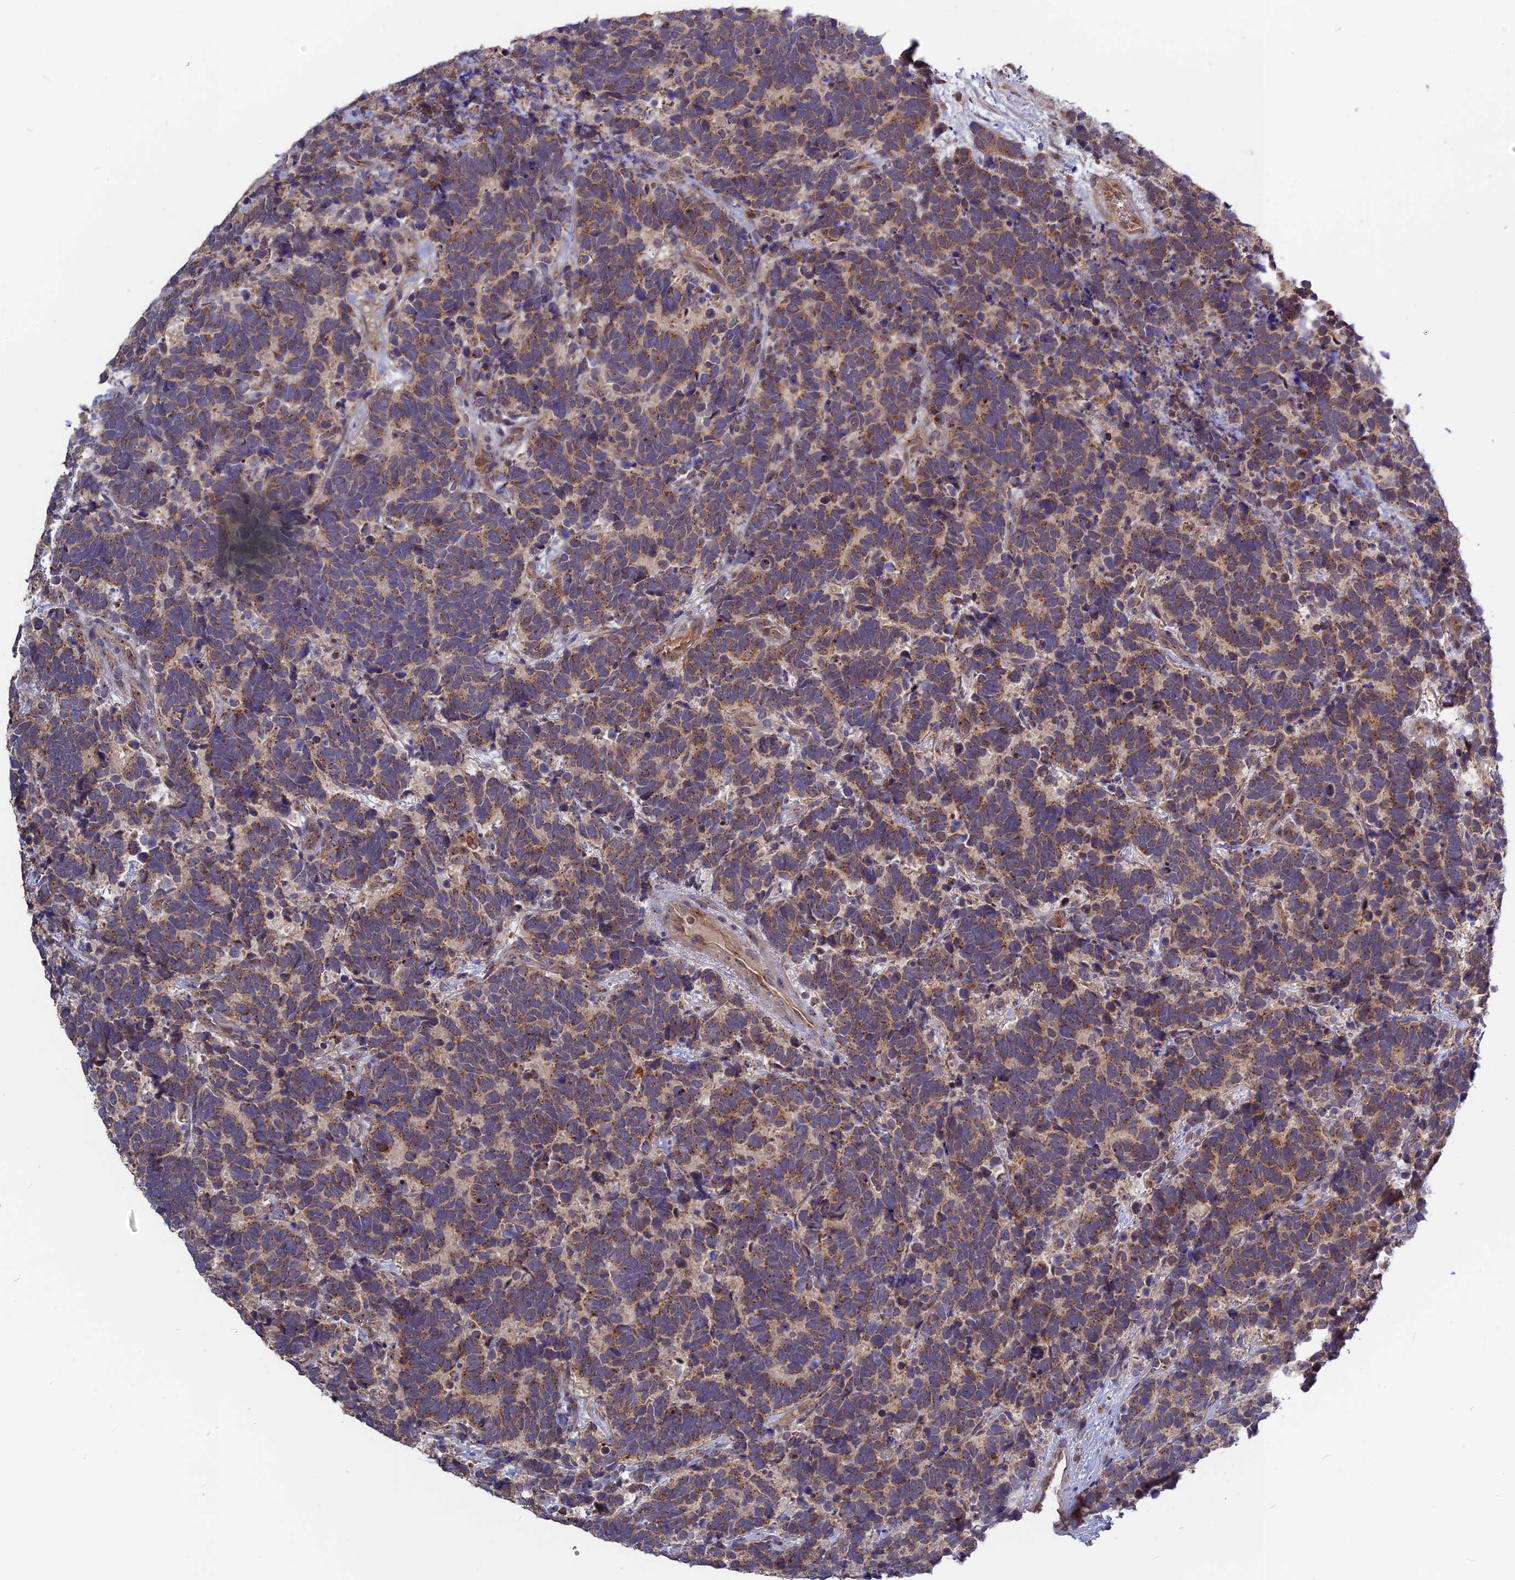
{"staining": {"intensity": "weak", "quantity": "25%-75%", "location": "cytoplasmic/membranous"}, "tissue": "carcinoid", "cell_type": "Tumor cells", "image_type": "cancer", "snomed": [{"axis": "morphology", "description": "Carcinoma, NOS"}, {"axis": "morphology", "description": "Carcinoid, malignant, NOS"}, {"axis": "topography", "description": "Urinary bladder"}], "caption": "High-power microscopy captured an immunohistochemistry (IHC) micrograph of carcinoma, revealing weak cytoplasmic/membranous positivity in approximately 25%-75% of tumor cells.", "gene": "RPIA", "patient": {"sex": "male", "age": 57}}